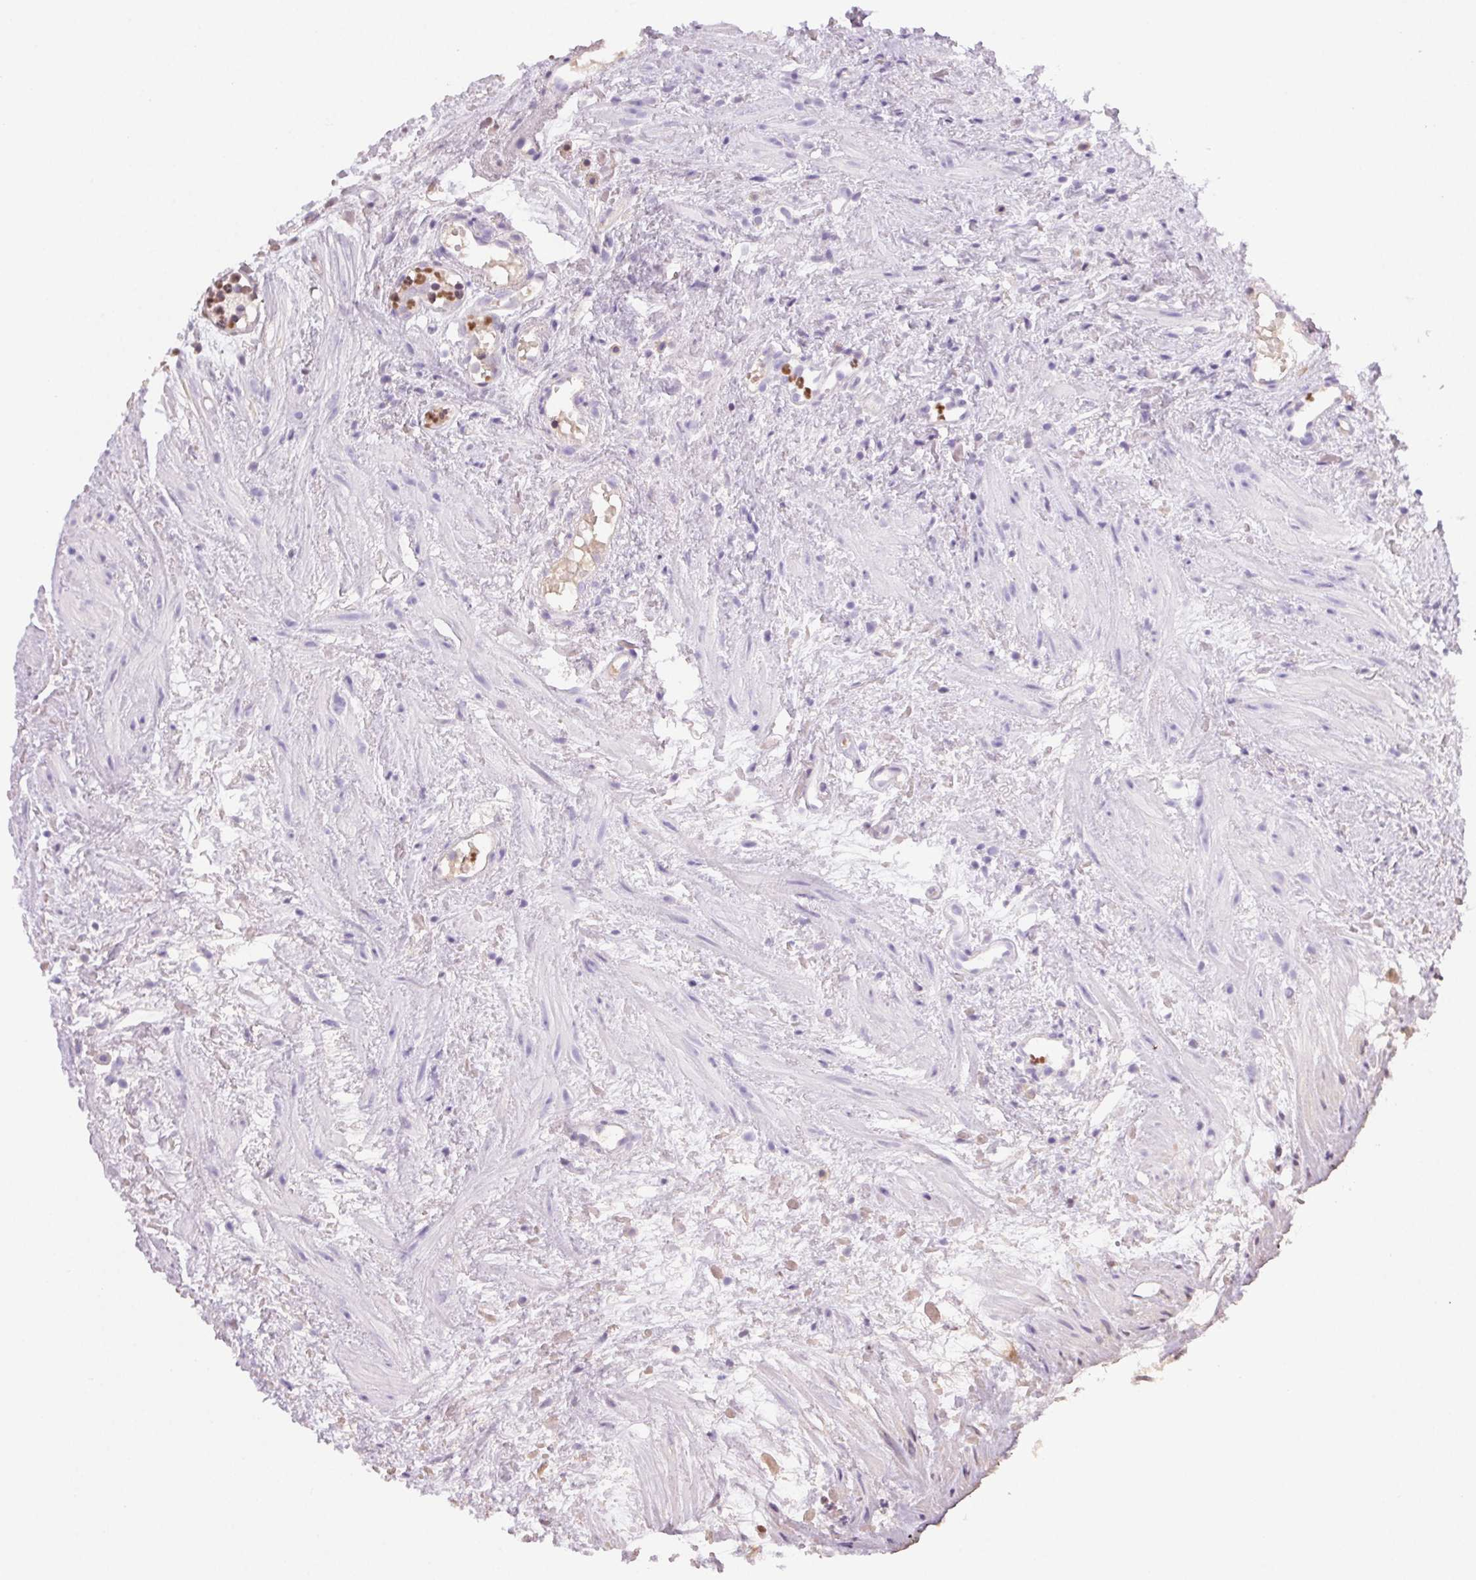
{"staining": {"intensity": "negative", "quantity": "none", "location": "none"}, "tissue": "prostate cancer", "cell_type": "Tumor cells", "image_type": "cancer", "snomed": [{"axis": "morphology", "description": "Adenocarcinoma, High grade"}, {"axis": "topography", "description": "Prostate"}], "caption": "Immunohistochemical staining of prostate cancer (high-grade adenocarcinoma) demonstrates no significant staining in tumor cells.", "gene": "PADI4", "patient": {"sex": "male", "age": 85}}